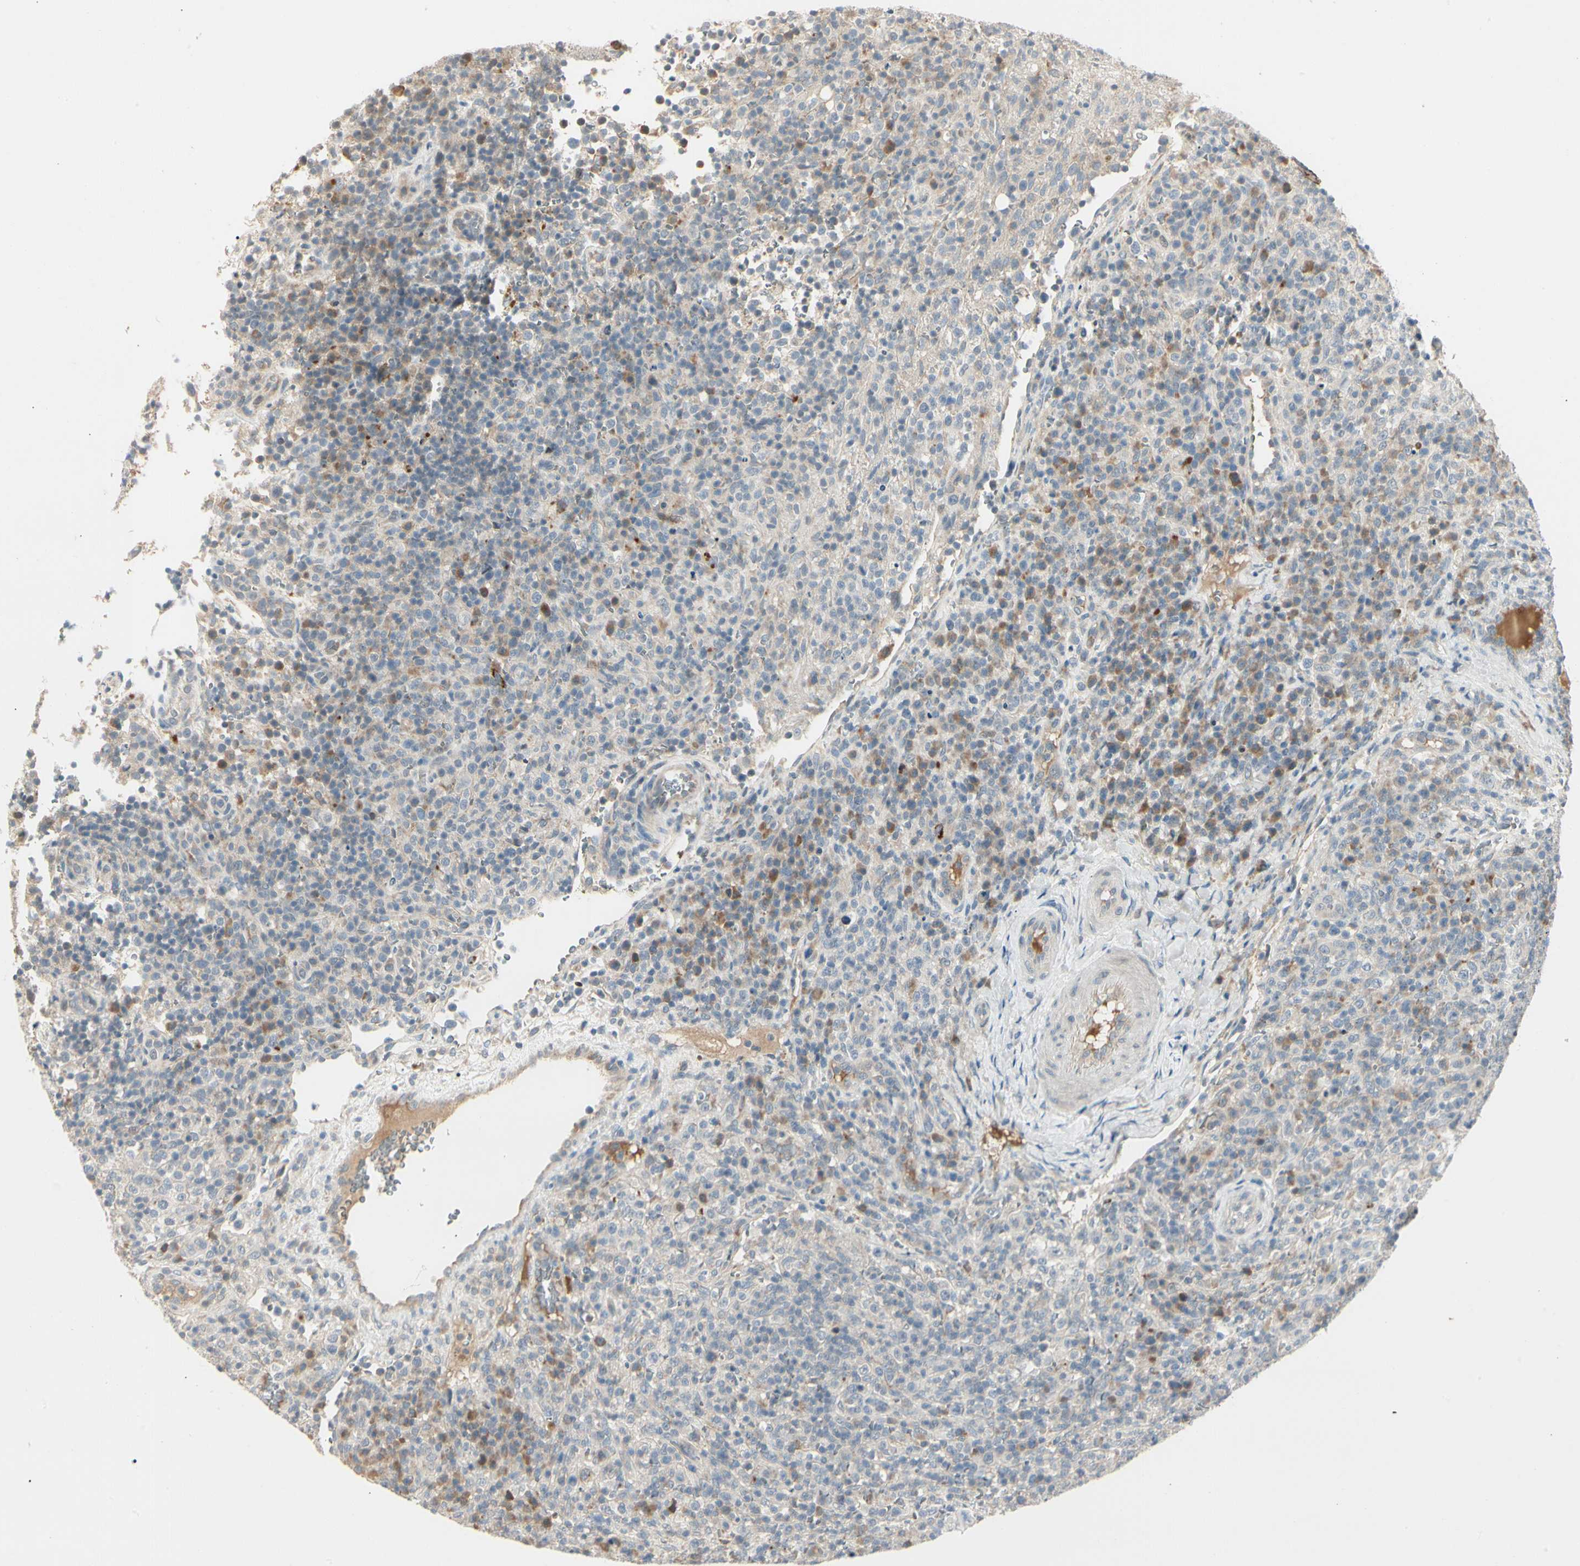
{"staining": {"intensity": "moderate", "quantity": "<25%", "location": "cytoplasmic/membranous"}, "tissue": "lymphoma", "cell_type": "Tumor cells", "image_type": "cancer", "snomed": [{"axis": "morphology", "description": "Malignant lymphoma, non-Hodgkin's type, High grade"}, {"axis": "topography", "description": "Lymph node"}], "caption": "Tumor cells demonstrate low levels of moderate cytoplasmic/membranous positivity in about <25% of cells in human high-grade malignant lymphoma, non-Hodgkin's type. (brown staining indicates protein expression, while blue staining denotes nuclei).", "gene": "SKIL", "patient": {"sex": "female", "age": 76}}